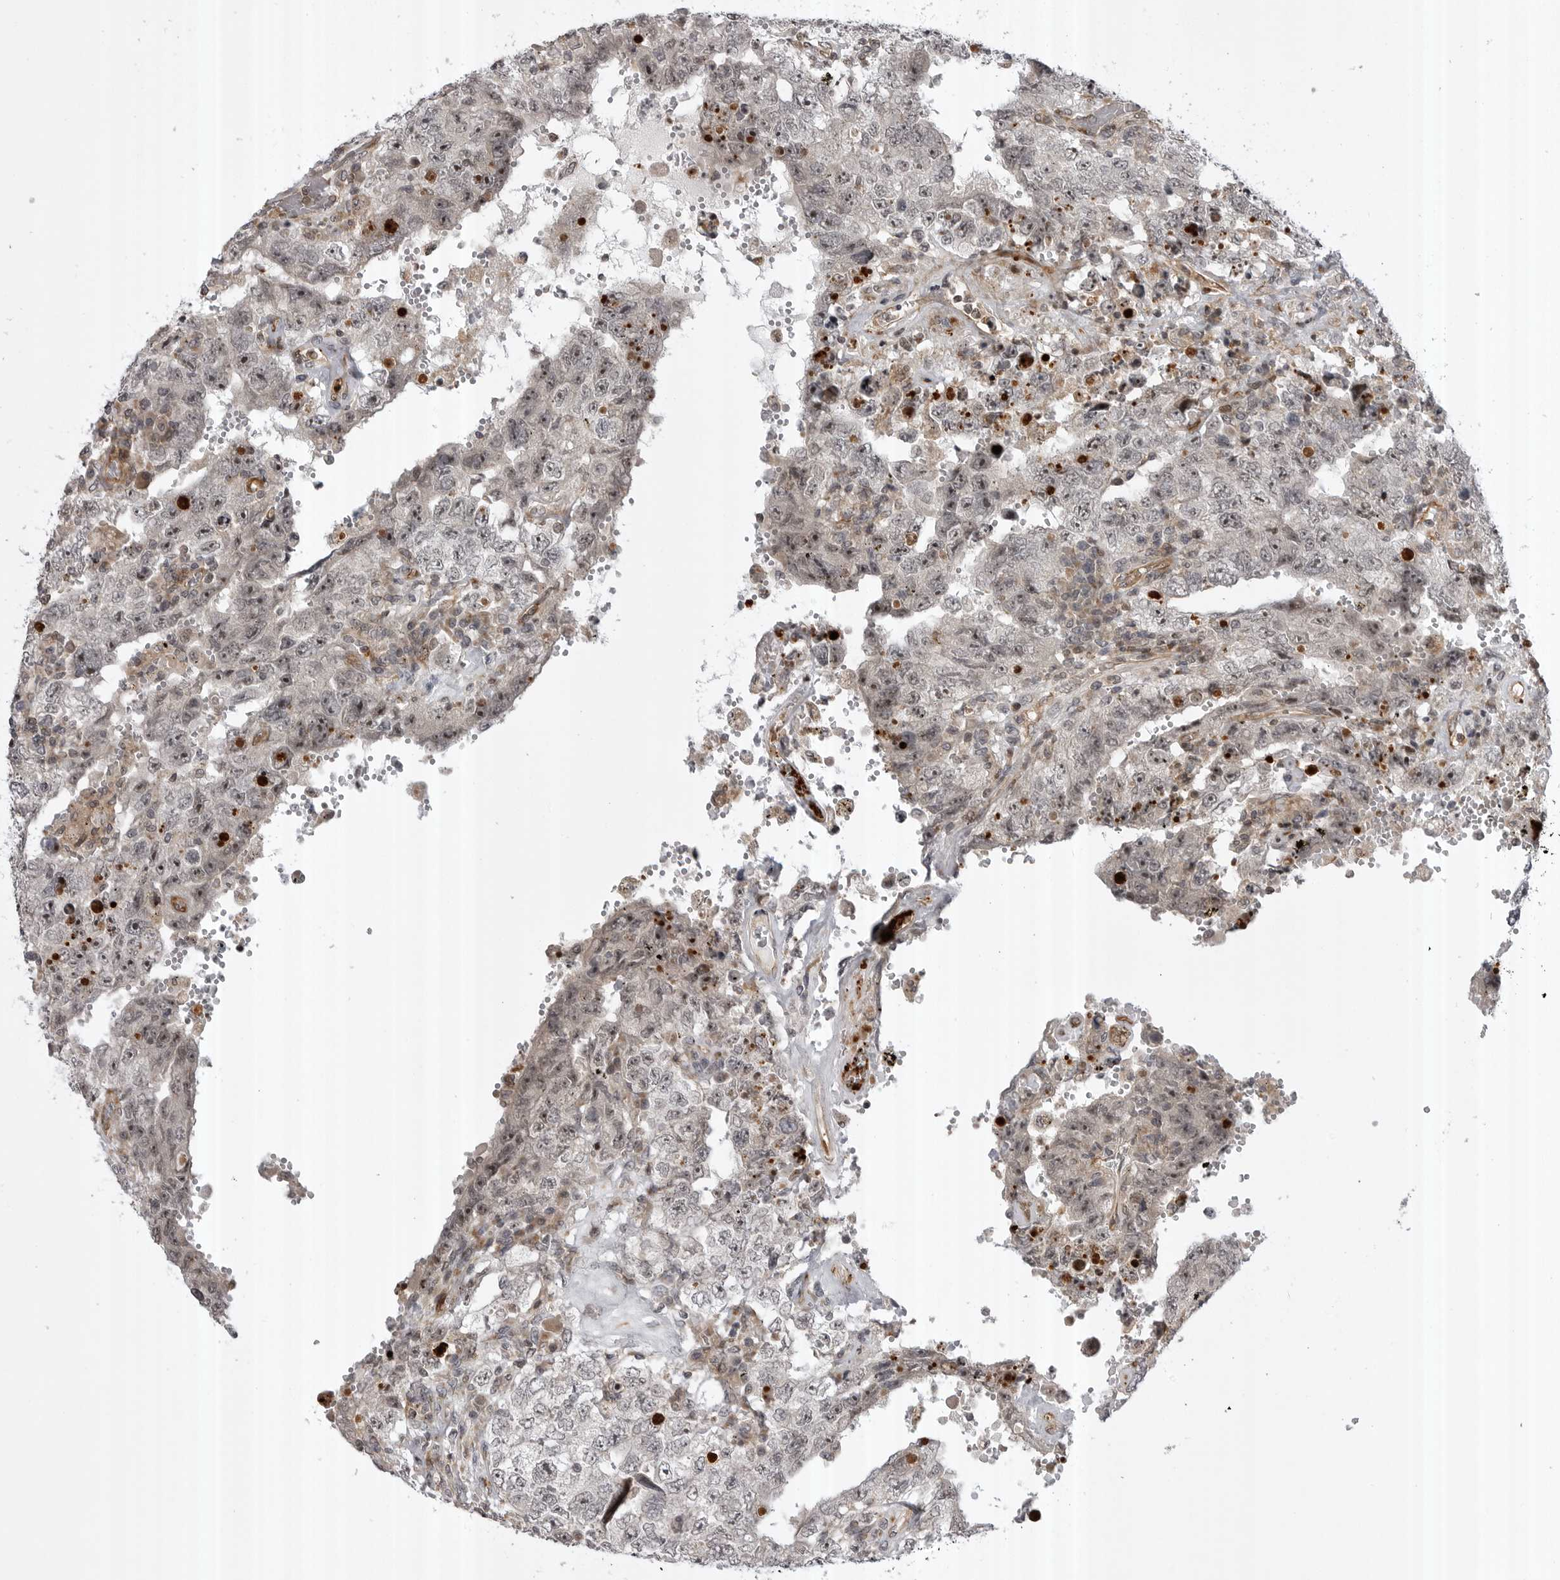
{"staining": {"intensity": "negative", "quantity": "none", "location": "none"}, "tissue": "testis cancer", "cell_type": "Tumor cells", "image_type": "cancer", "snomed": [{"axis": "morphology", "description": "Carcinoma, Embryonal, NOS"}, {"axis": "topography", "description": "Testis"}], "caption": "This is an immunohistochemistry (IHC) micrograph of testis cancer (embryonal carcinoma). There is no staining in tumor cells.", "gene": "ABL1", "patient": {"sex": "male", "age": 26}}